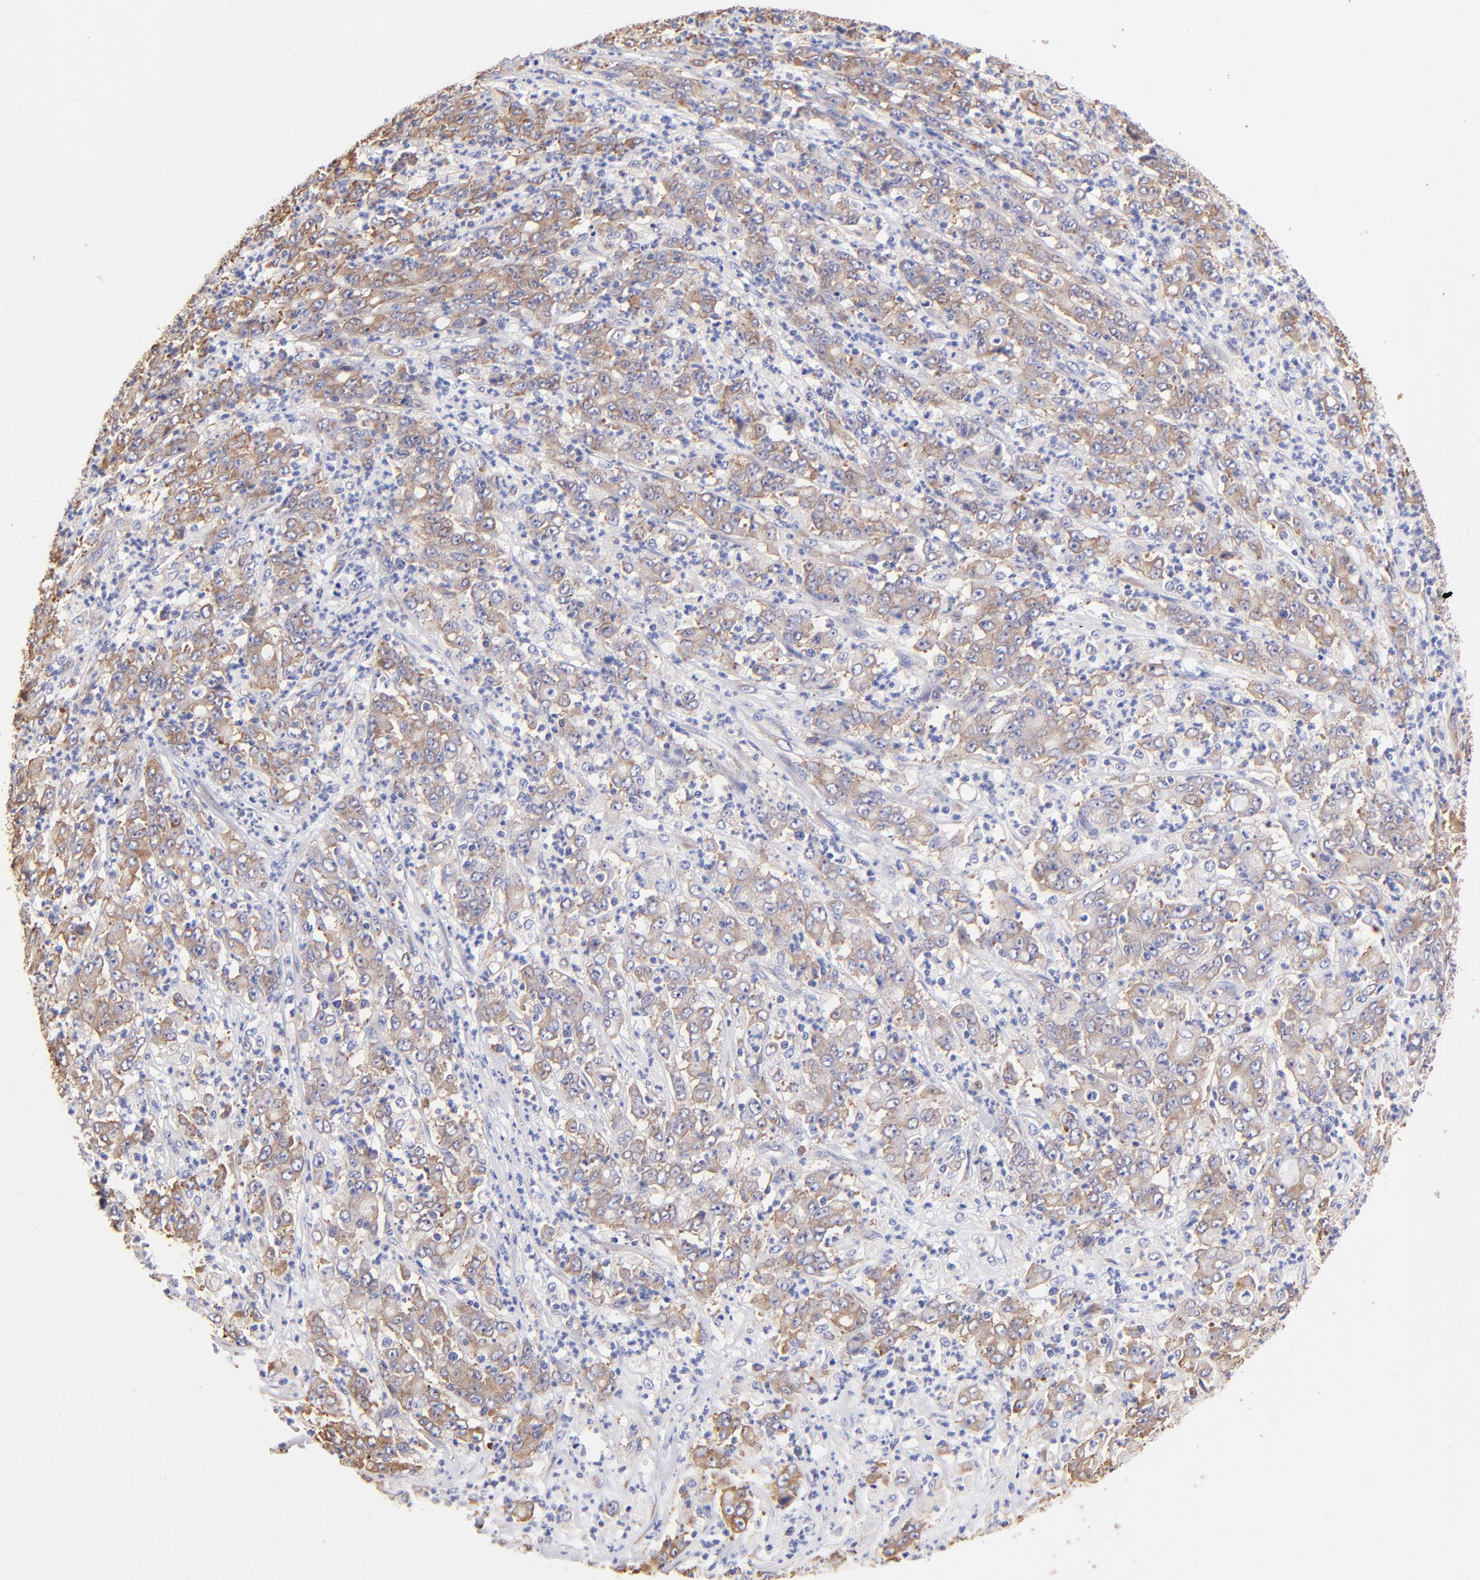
{"staining": {"intensity": "moderate", "quantity": ">75%", "location": "cytoplasmic/membranous"}, "tissue": "stomach cancer", "cell_type": "Tumor cells", "image_type": "cancer", "snomed": [{"axis": "morphology", "description": "Adenocarcinoma, NOS"}, {"axis": "topography", "description": "Stomach, lower"}], "caption": "Stomach adenocarcinoma stained for a protein displays moderate cytoplasmic/membranous positivity in tumor cells.", "gene": "RPL30", "patient": {"sex": "female", "age": 71}}